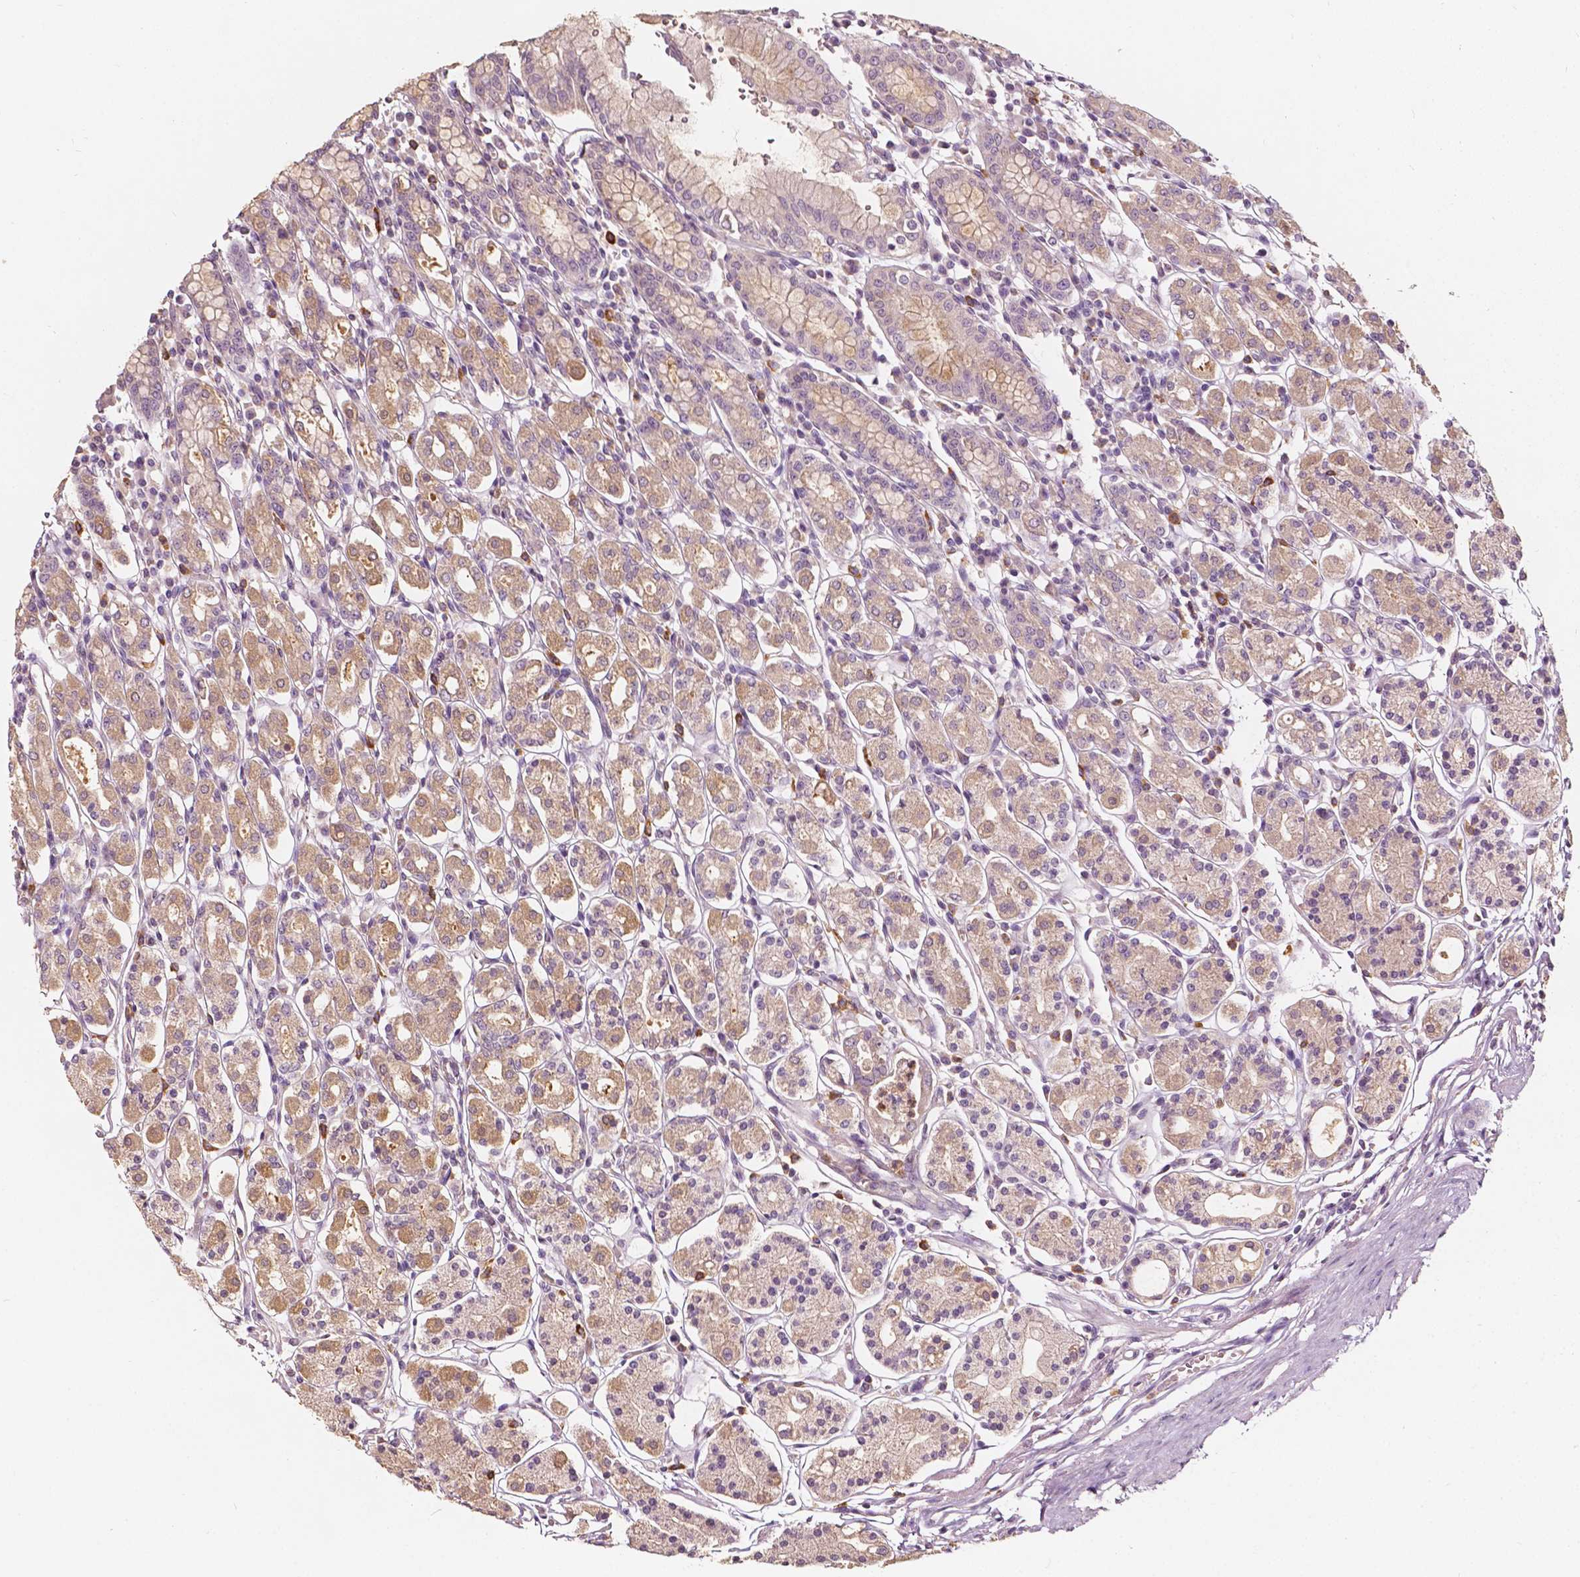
{"staining": {"intensity": "moderate", "quantity": "25%-75%", "location": "cytoplasmic/membranous"}, "tissue": "stomach", "cell_type": "Glandular cells", "image_type": "normal", "snomed": [{"axis": "morphology", "description": "Normal tissue, NOS"}, {"axis": "topography", "description": "Stomach, upper"}, {"axis": "topography", "description": "Stomach"}], "caption": "Glandular cells display medium levels of moderate cytoplasmic/membranous positivity in approximately 25%-75% of cells in unremarkable human stomach. (DAB = brown stain, brightfield microscopy at high magnification).", "gene": "NPC1L1", "patient": {"sex": "male", "age": 62}}